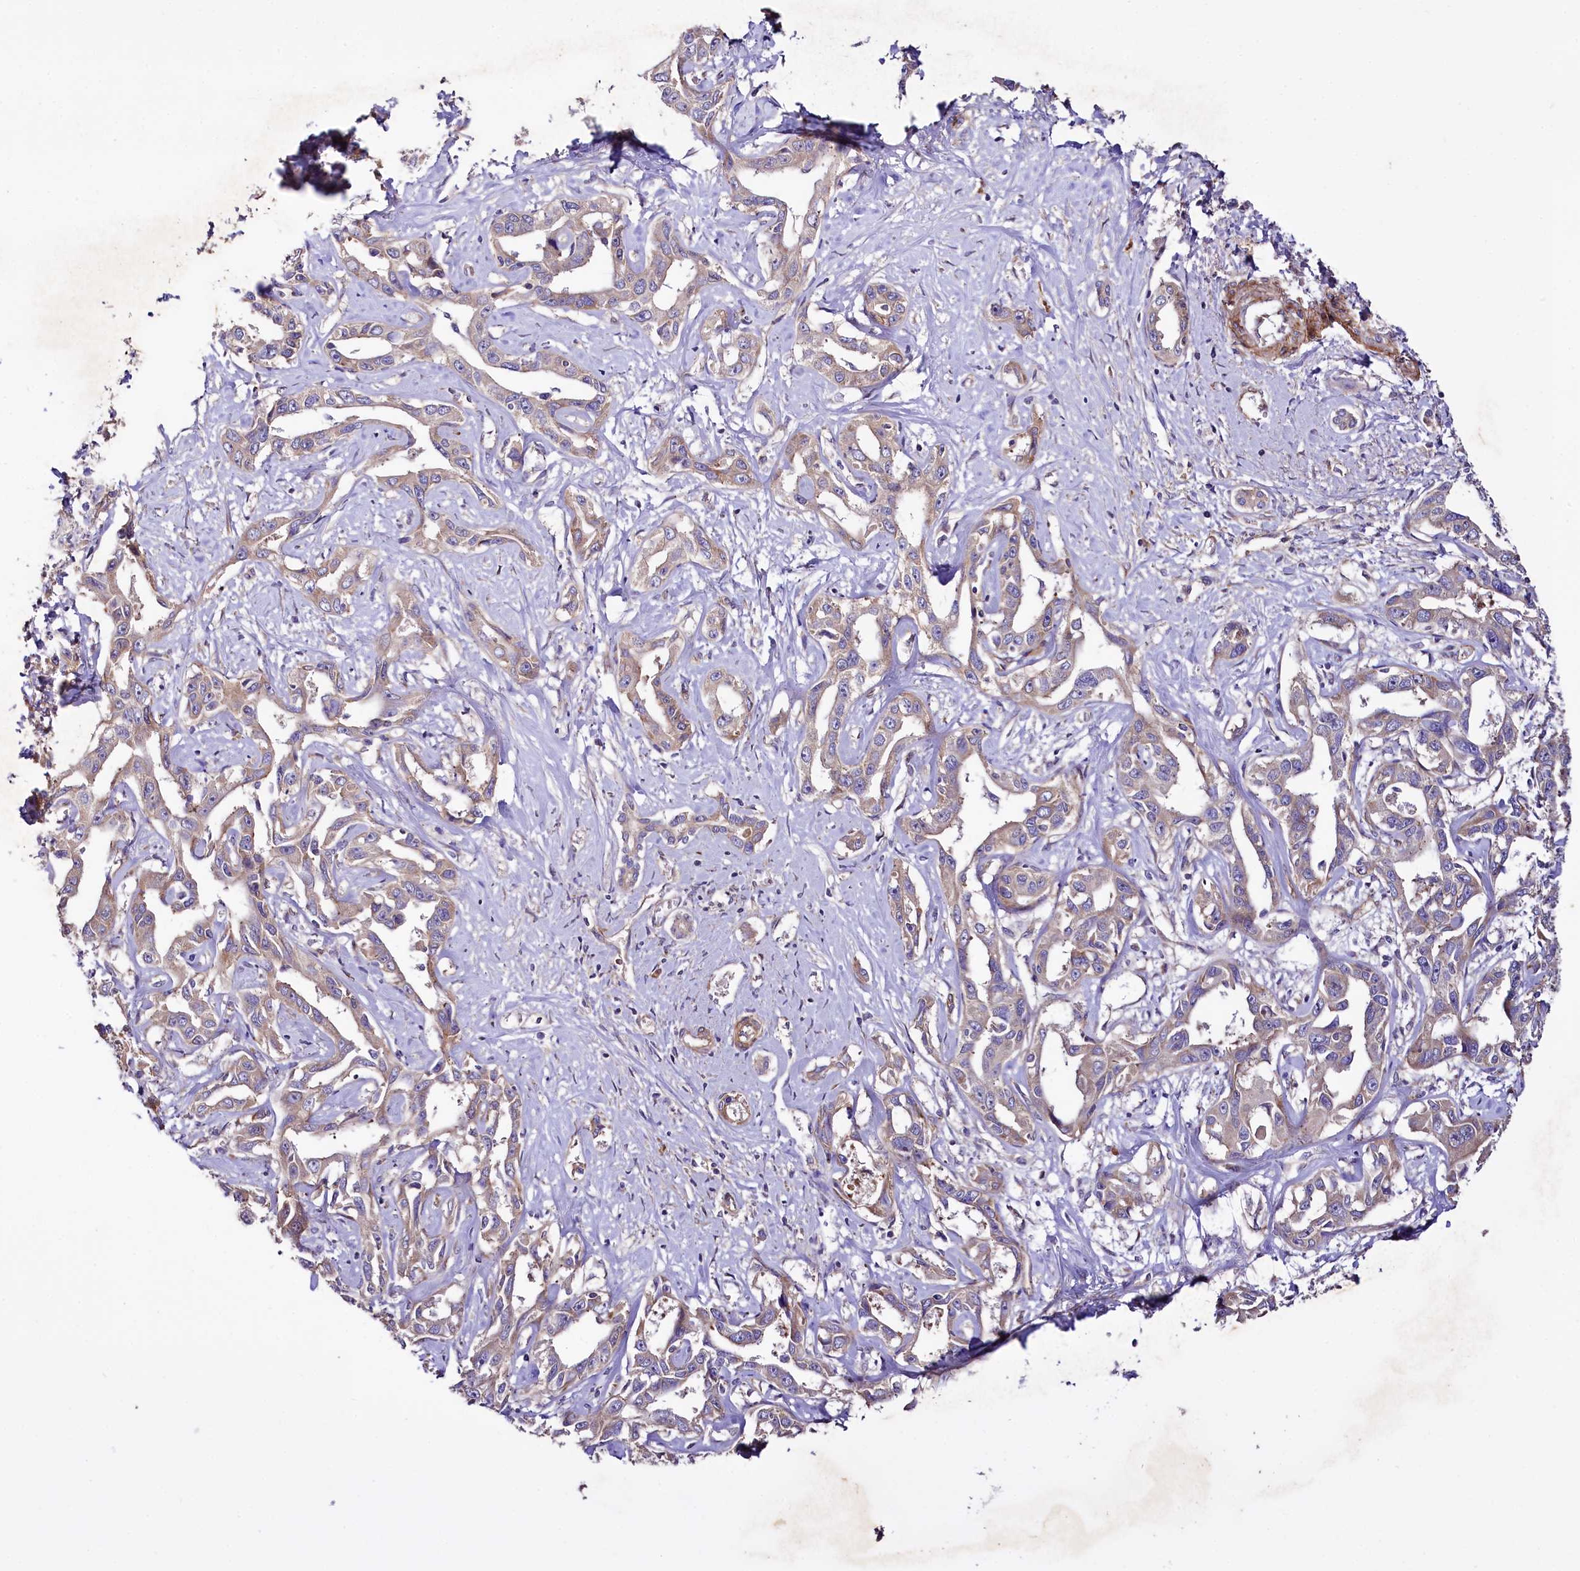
{"staining": {"intensity": "weak", "quantity": "25%-75%", "location": "cytoplasmic/membranous"}, "tissue": "liver cancer", "cell_type": "Tumor cells", "image_type": "cancer", "snomed": [{"axis": "morphology", "description": "Cholangiocarcinoma"}, {"axis": "topography", "description": "Liver"}], "caption": "Liver cholangiocarcinoma stained for a protein (brown) shows weak cytoplasmic/membranous positive expression in approximately 25%-75% of tumor cells.", "gene": "SPATS2", "patient": {"sex": "male", "age": 59}}